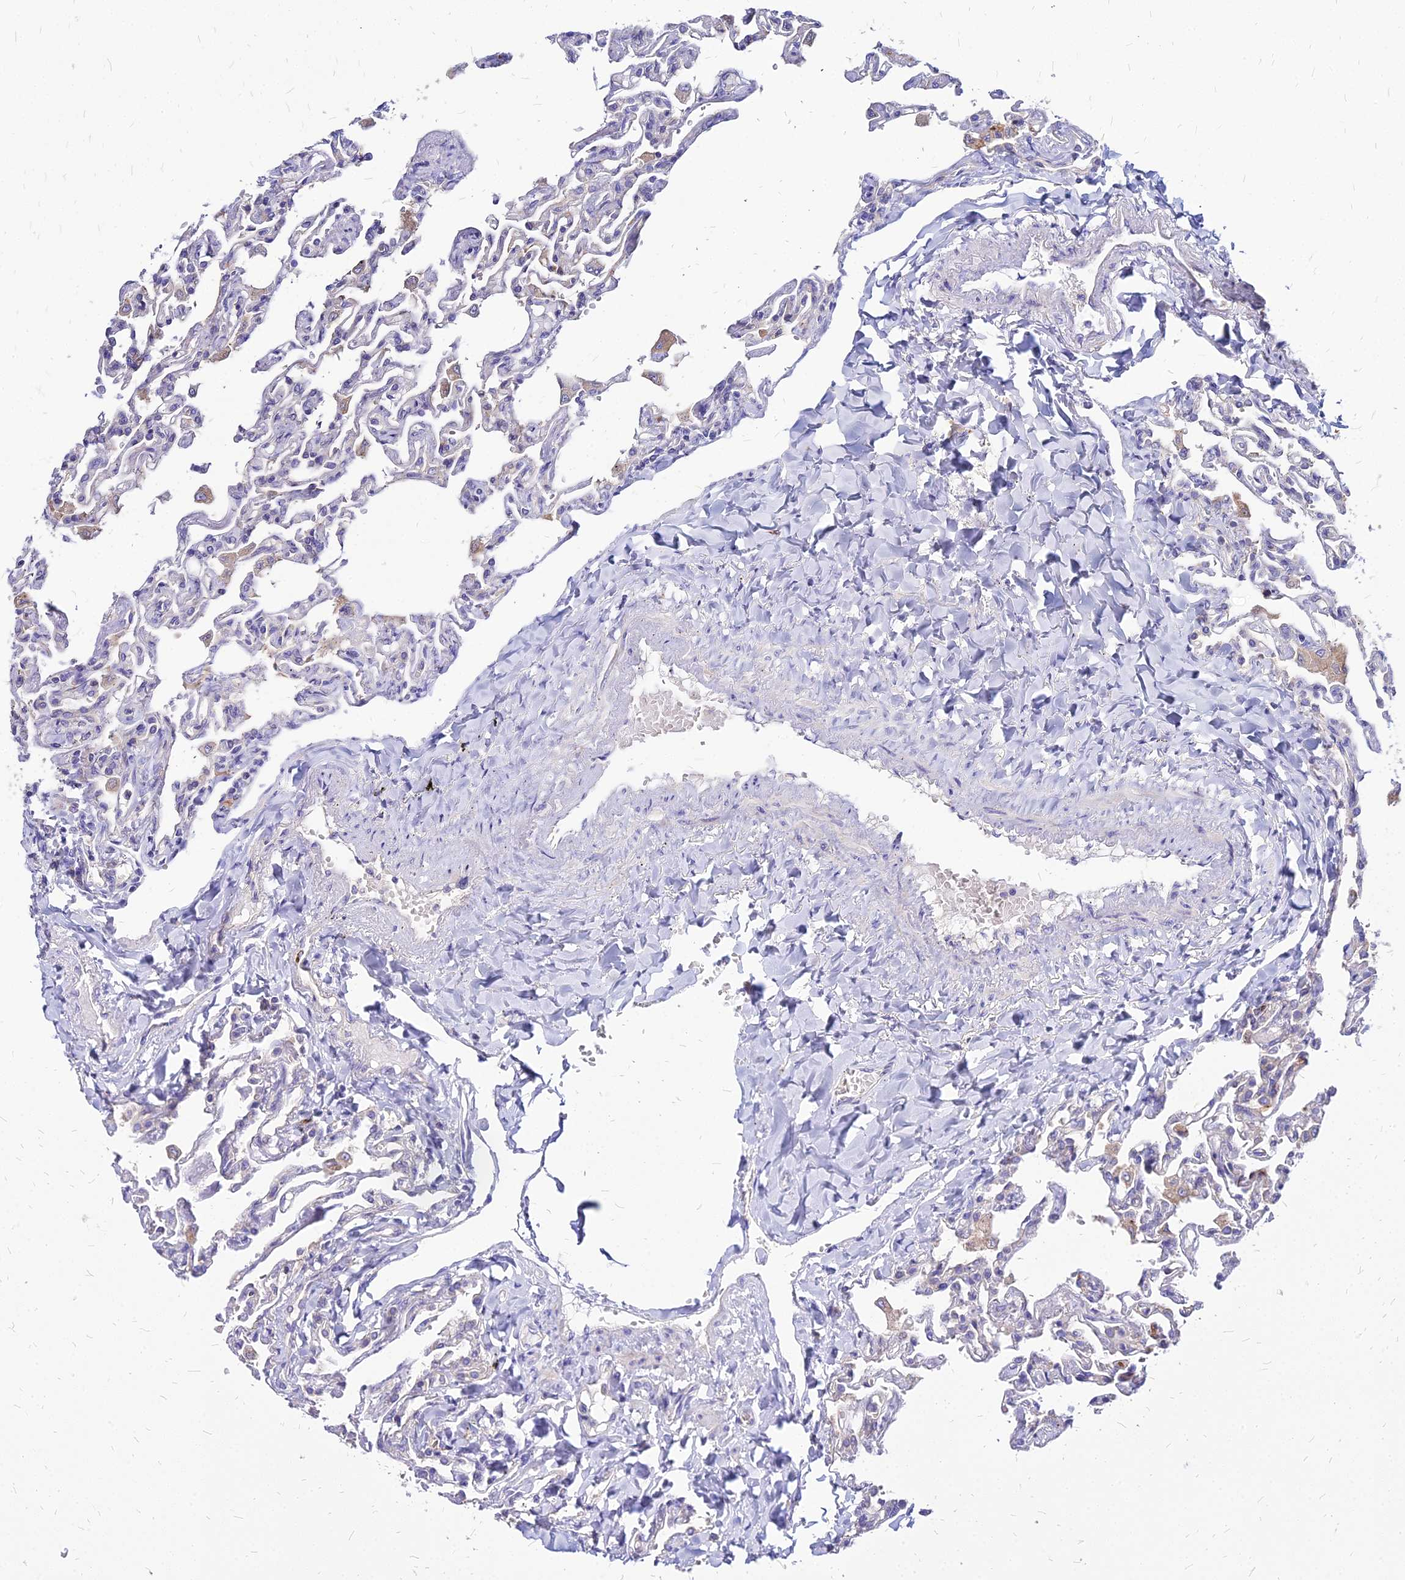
{"staining": {"intensity": "moderate", "quantity": "<25%", "location": "cytoplasmic/membranous"}, "tissue": "lung", "cell_type": "Alveolar cells", "image_type": "normal", "snomed": [{"axis": "morphology", "description": "Normal tissue, NOS"}, {"axis": "topography", "description": "Lung"}], "caption": "Moderate cytoplasmic/membranous protein staining is identified in about <25% of alveolar cells in lung. The staining is performed using DAB brown chromogen to label protein expression. The nuclei are counter-stained blue using hematoxylin.", "gene": "COMMD10", "patient": {"sex": "male", "age": 21}}